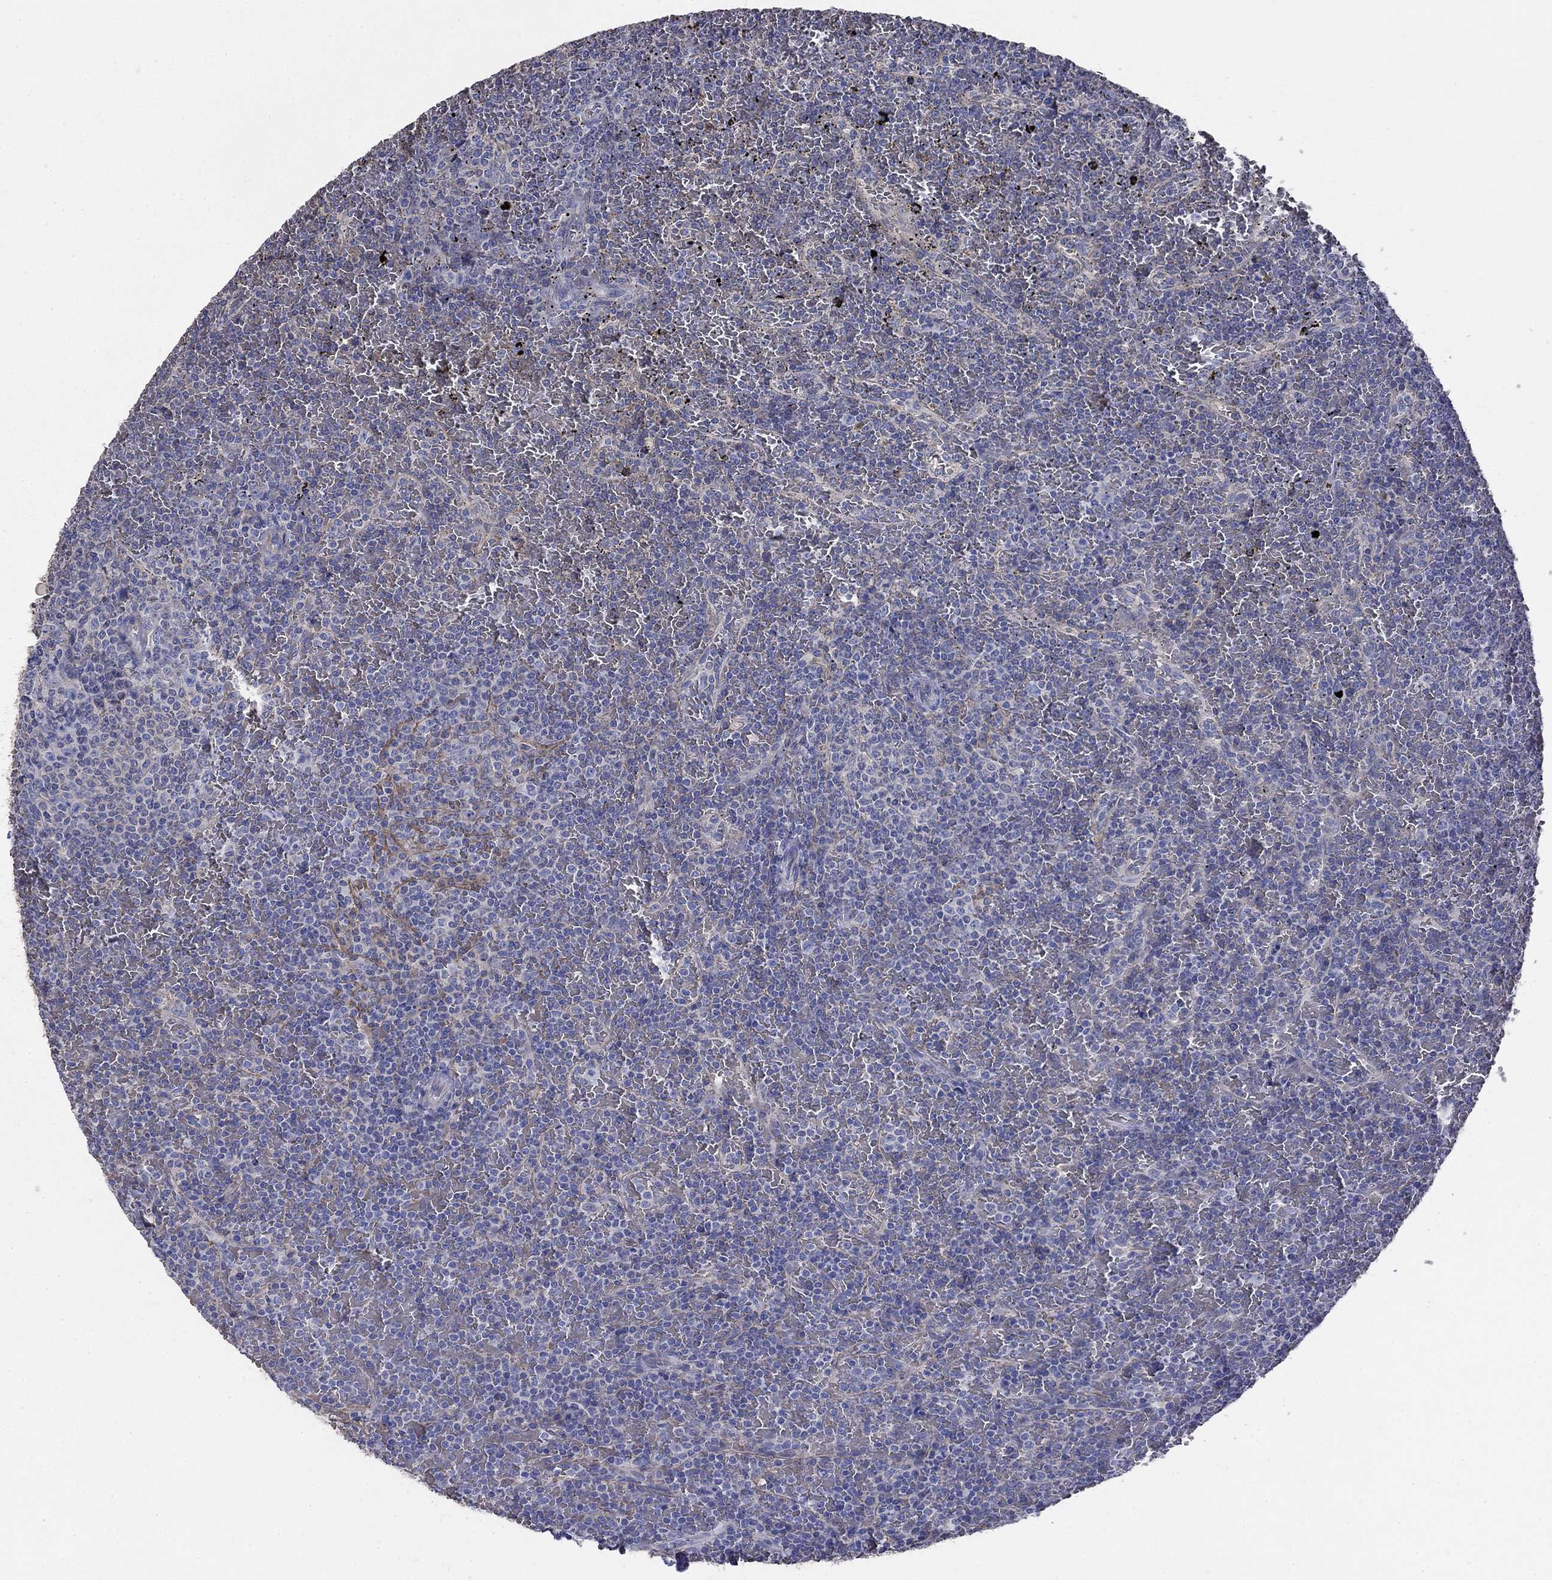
{"staining": {"intensity": "negative", "quantity": "none", "location": "none"}, "tissue": "lymphoma", "cell_type": "Tumor cells", "image_type": "cancer", "snomed": [{"axis": "morphology", "description": "Malignant lymphoma, non-Hodgkin's type, Low grade"}, {"axis": "topography", "description": "Spleen"}], "caption": "This photomicrograph is of malignant lymphoma, non-Hodgkin's type (low-grade) stained with immunohistochemistry (IHC) to label a protein in brown with the nuclei are counter-stained blue. There is no staining in tumor cells.", "gene": "FLNC", "patient": {"sex": "female", "age": 77}}